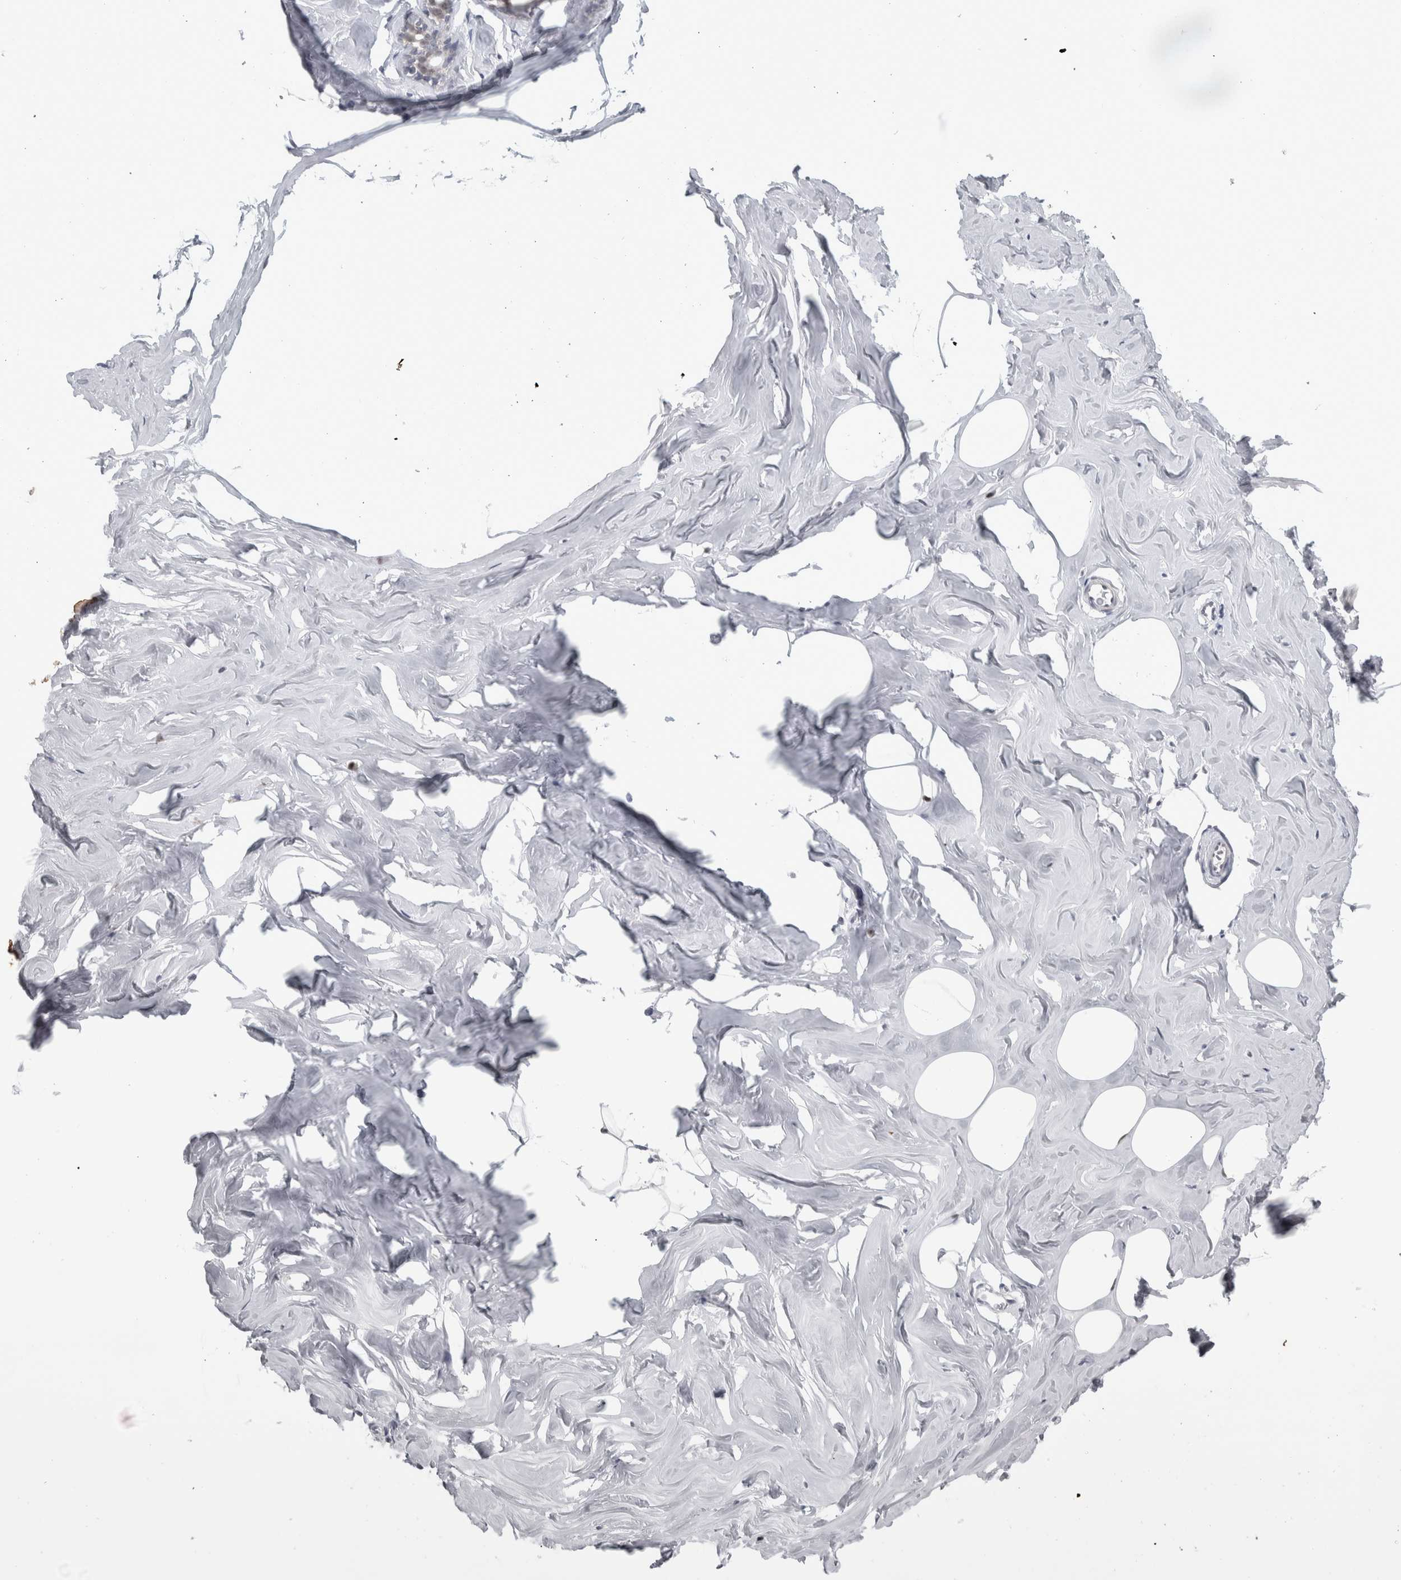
{"staining": {"intensity": "negative", "quantity": "none", "location": "none"}, "tissue": "adipose tissue", "cell_type": "Adipocytes", "image_type": "normal", "snomed": [{"axis": "morphology", "description": "Normal tissue, NOS"}, {"axis": "morphology", "description": "Fibrosis, NOS"}, {"axis": "topography", "description": "Breast"}, {"axis": "topography", "description": "Adipose tissue"}], "caption": "The IHC photomicrograph has no significant expression in adipocytes of adipose tissue.", "gene": "HEXIM2", "patient": {"sex": "female", "age": 39}}